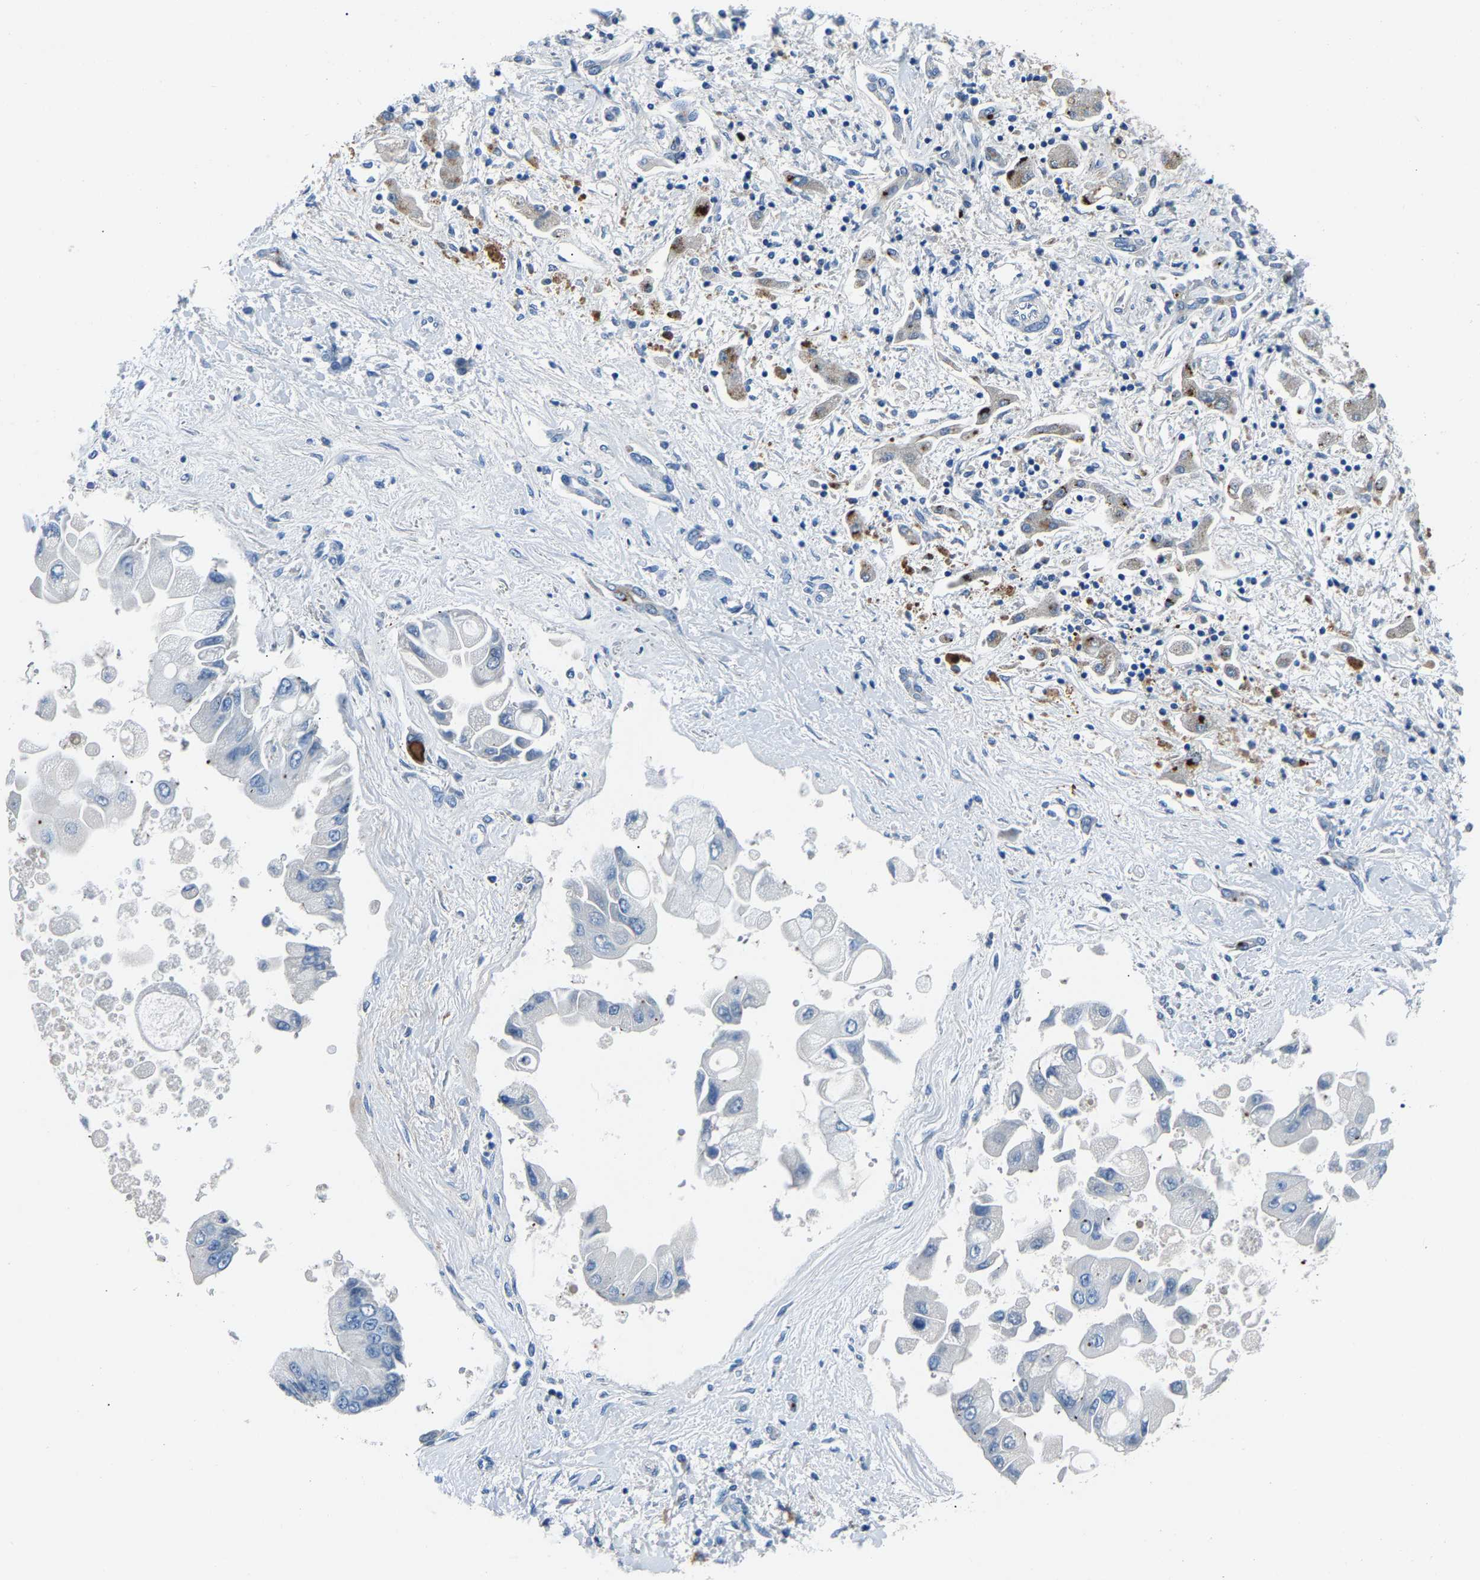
{"staining": {"intensity": "negative", "quantity": "none", "location": "none"}, "tissue": "liver cancer", "cell_type": "Tumor cells", "image_type": "cancer", "snomed": [{"axis": "morphology", "description": "Cholangiocarcinoma"}, {"axis": "topography", "description": "Liver"}], "caption": "This is an IHC micrograph of human liver cancer (cholangiocarcinoma). There is no expression in tumor cells.", "gene": "DNAAF5", "patient": {"sex": "male", "age": 50}}